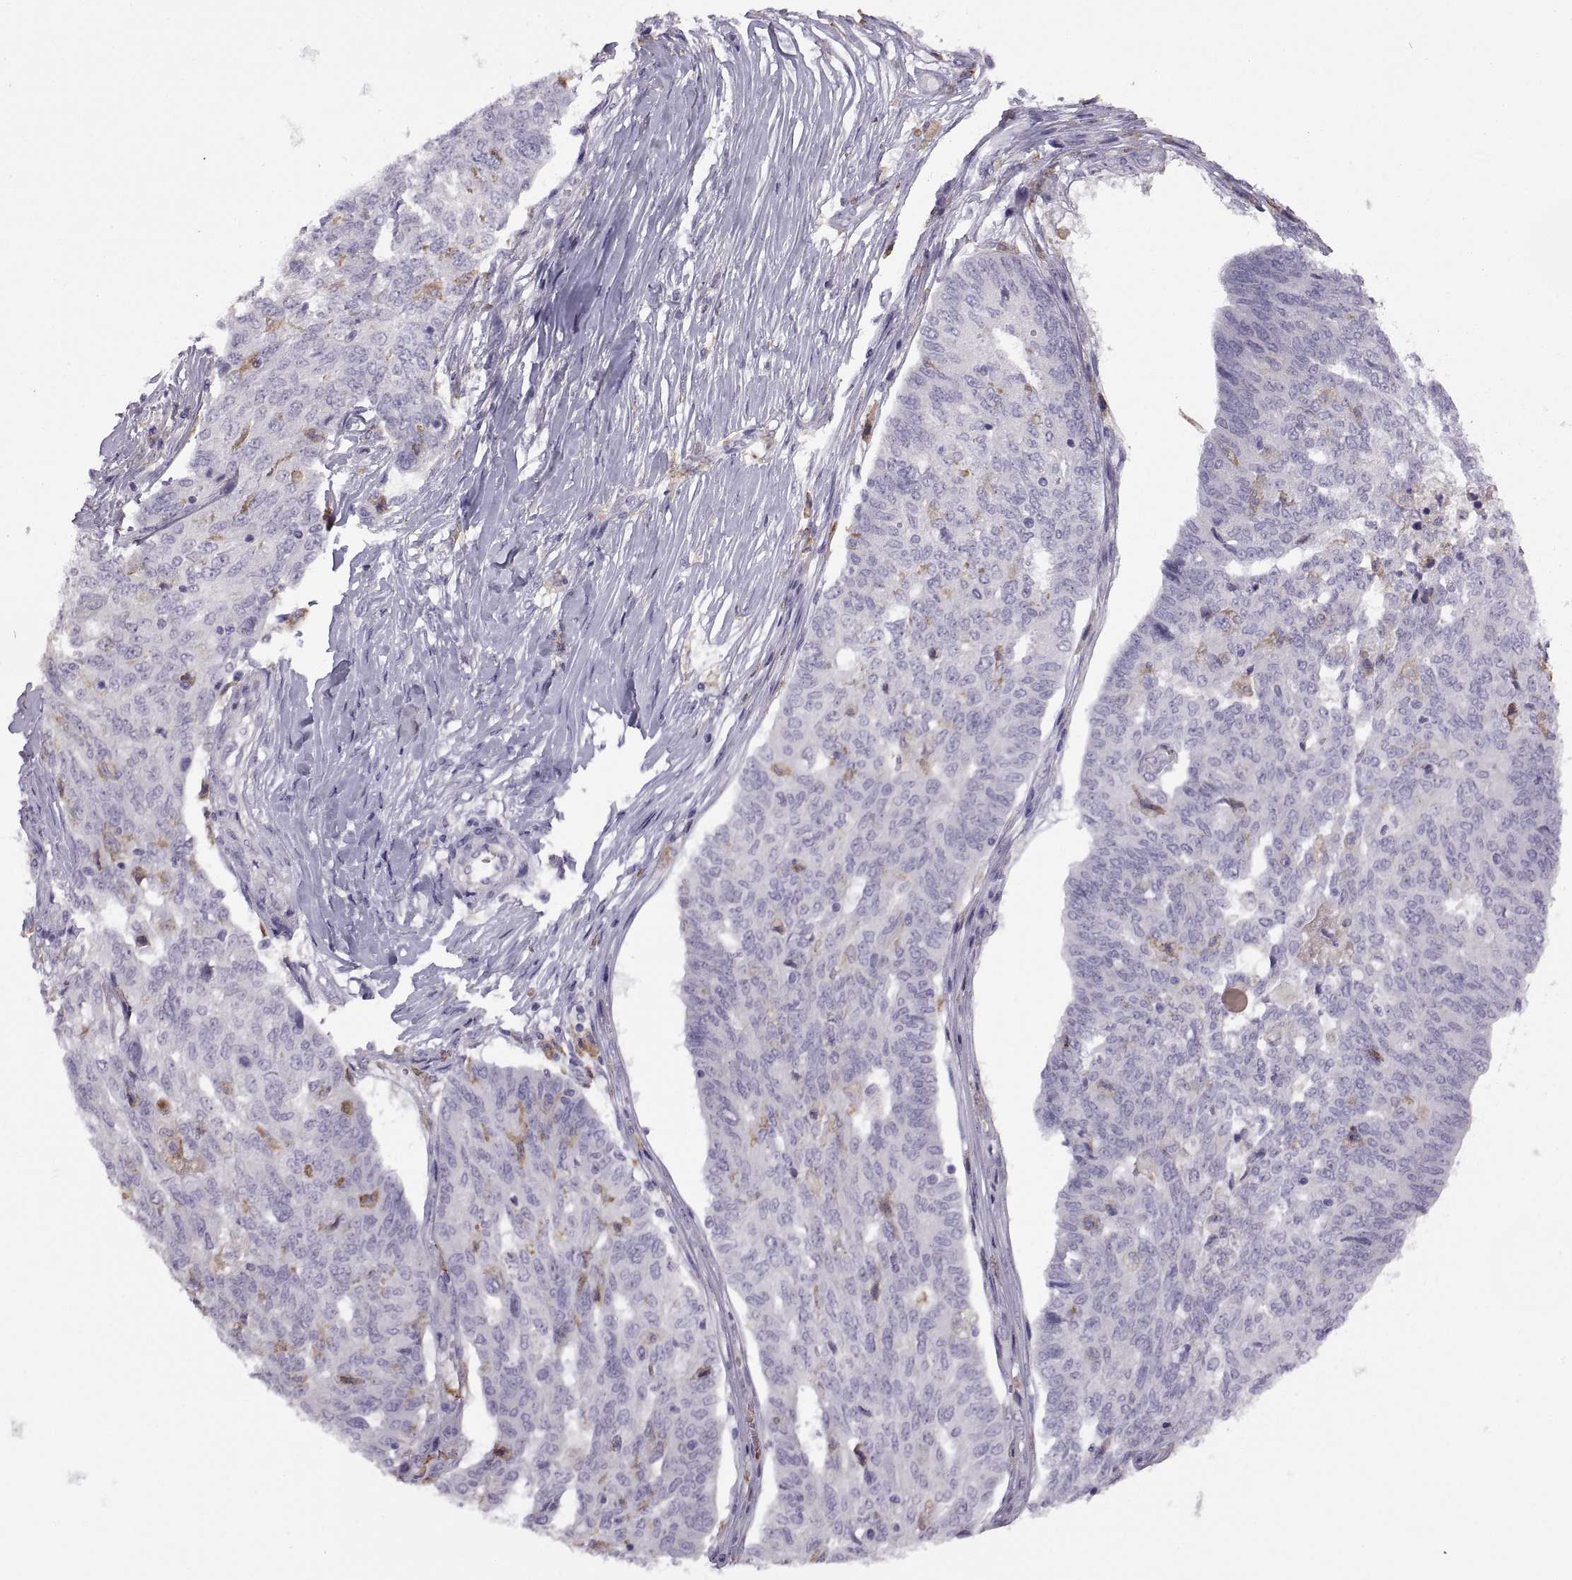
{"staining": {"intensity": "negative", "quantity": "none", "location": "none"}, "tissue": "ovarian cancer", "cell_type": "Tumor cells", "image_type": "cancer", "snomed": [{"axis": "morphology", "description": "Cystadenocarcinoma, serous, NOS"}, {"axis": "topography", "description": "Ovary"}], "caption": "Immunohistochemistry image of neoplastic tissue: human ovarian serous cystadenocarcinoma stained with DAB (3,3'-diaminobenzidine) reveals no significant protein positivity in tumor cells. Nuclei are stained in blue.", "gene": "MEIOC", "patient": {"sex": "female", "age": 67}}